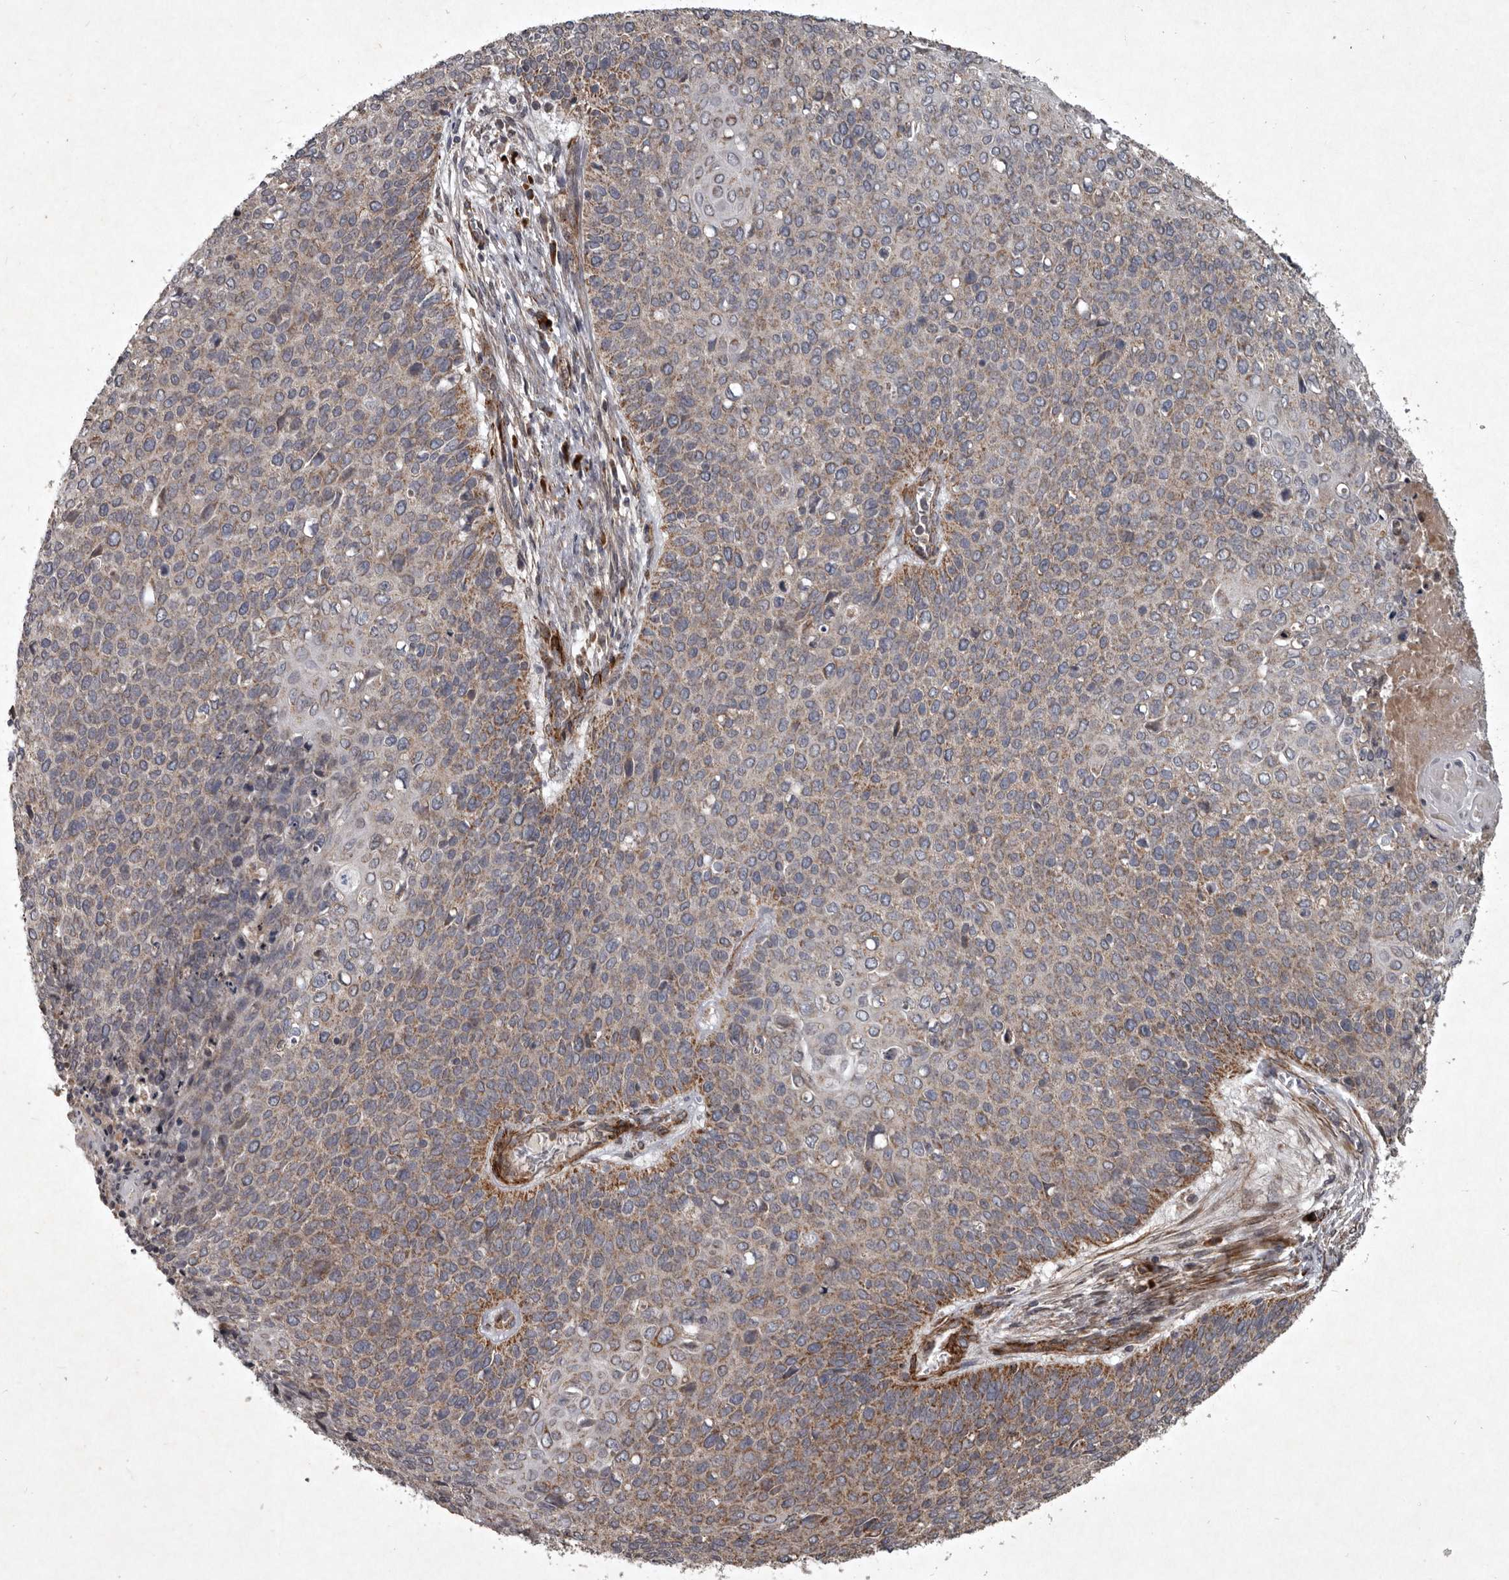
{"staining": {"intensity": "moderate", "quantity": "25%-75%", "location": "cytoplasmic/membranous"}, "tissue": "cervical cancer", "cell_type": "Tumor cells", "image_type": "cancer", "snomed": [{"axis": "morphology", "description": "Squamous cell carcinoma, NOS"}, {"axis": "topography", "description": "Cervix"}], "caption": "Cervical cancer was stained to show a protein in brown. There is medium levels of moderate cytoplasmic/membranous positivity in approximately 25%-75% of tumor cells.", "gene": "MRPS15", "patient": {"sex": "female", "age": 39}}